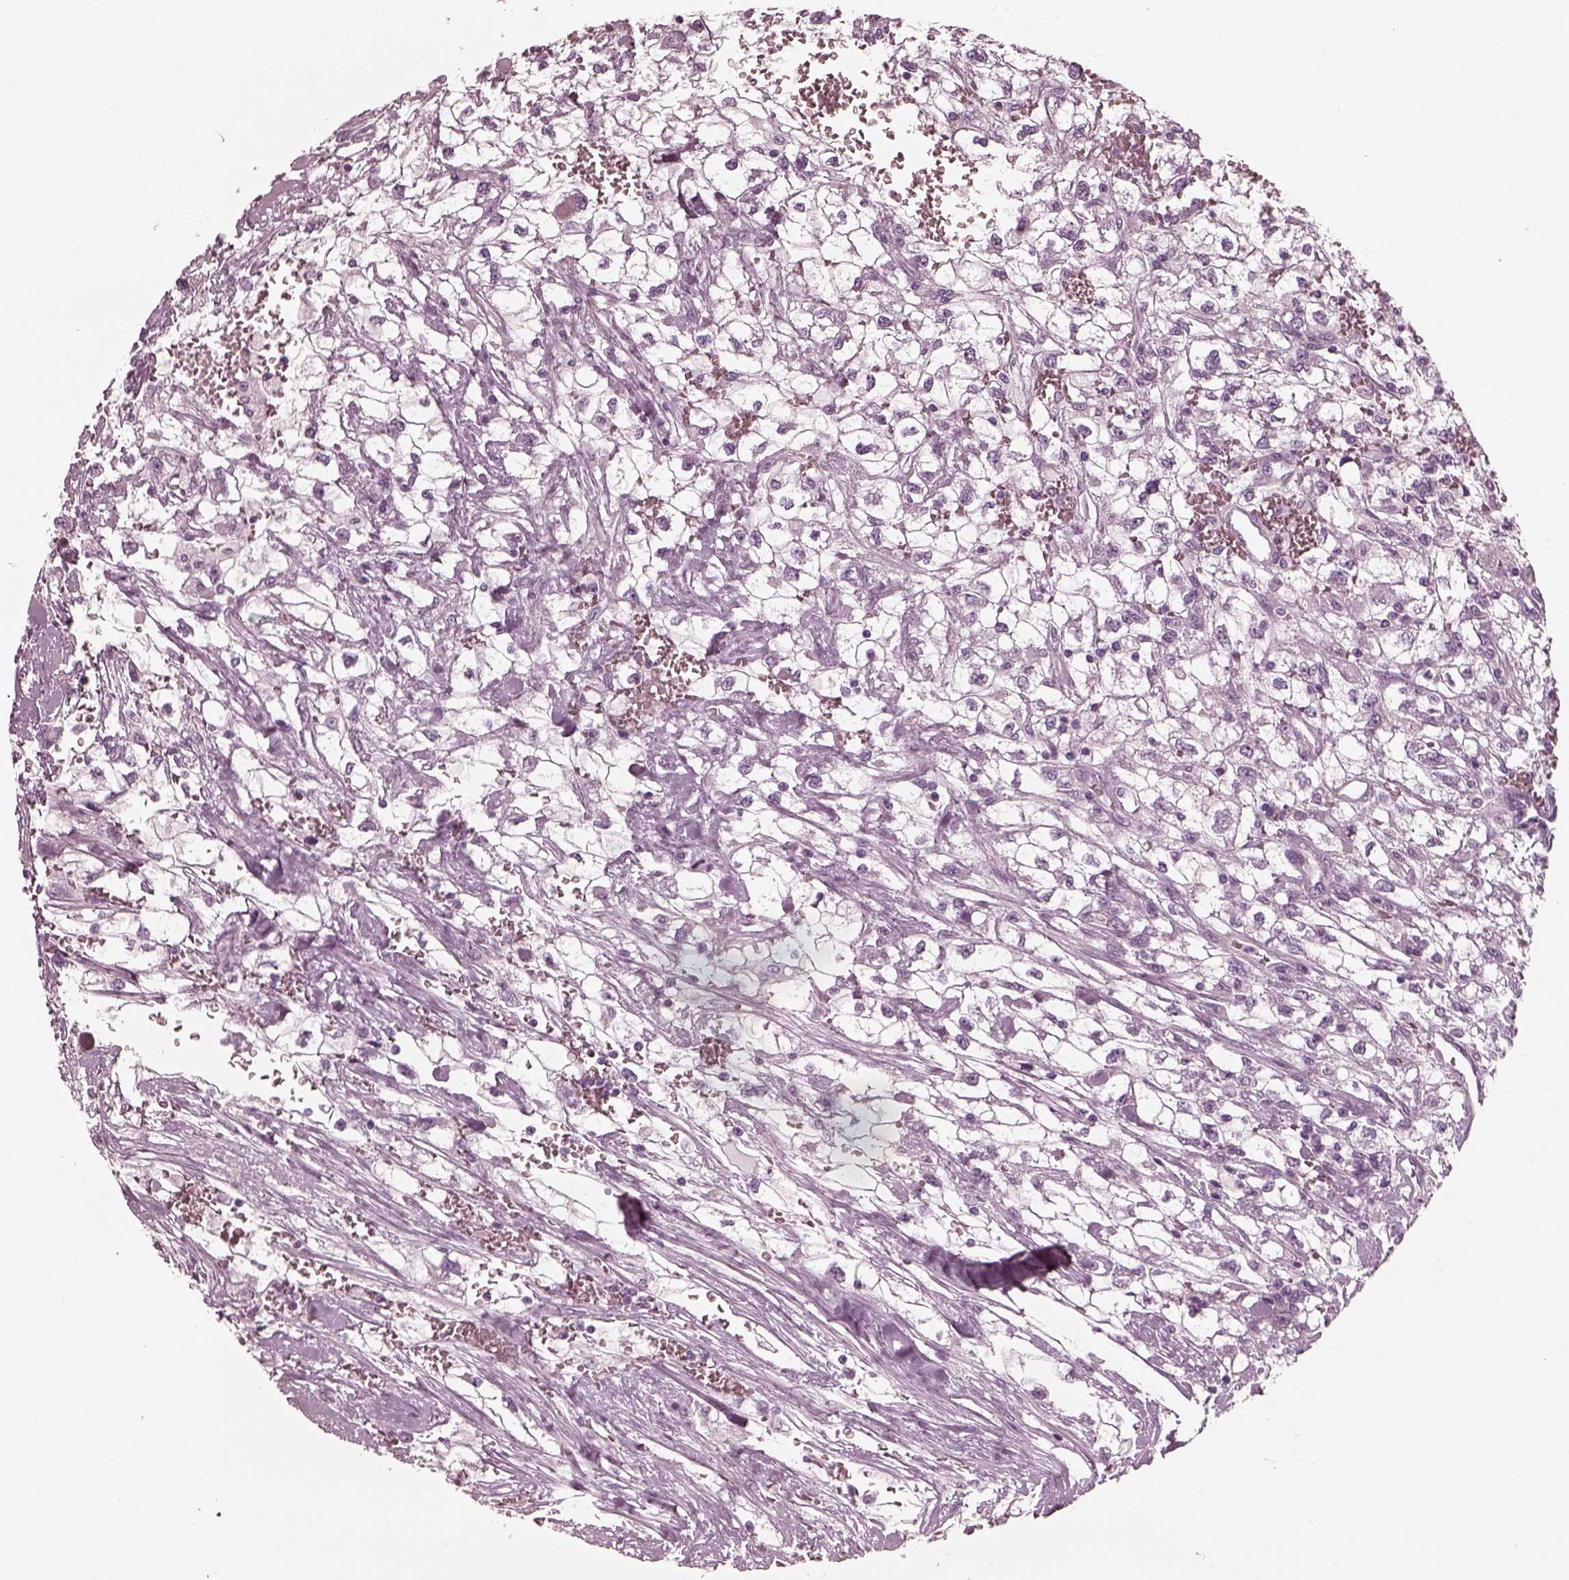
{"staining": {"intensity": "negative", "quantity": "none", "location": "none"}, "tissue": "renal cancer", "cell_type": "Tumor cells", "image_type": "cancer", "snomed": [{"axis": "morphology", "description": "Adenocarcinoma, NOS"}, {"axis": "topography", "description": "Kidney"}], "caption": "Renal cancer (adenocarcinoma) stained for a protein using IHC exhibits no expression tumor cells.", "gene": "GRM6", "patient": {"sex": "male", "age": 59}}